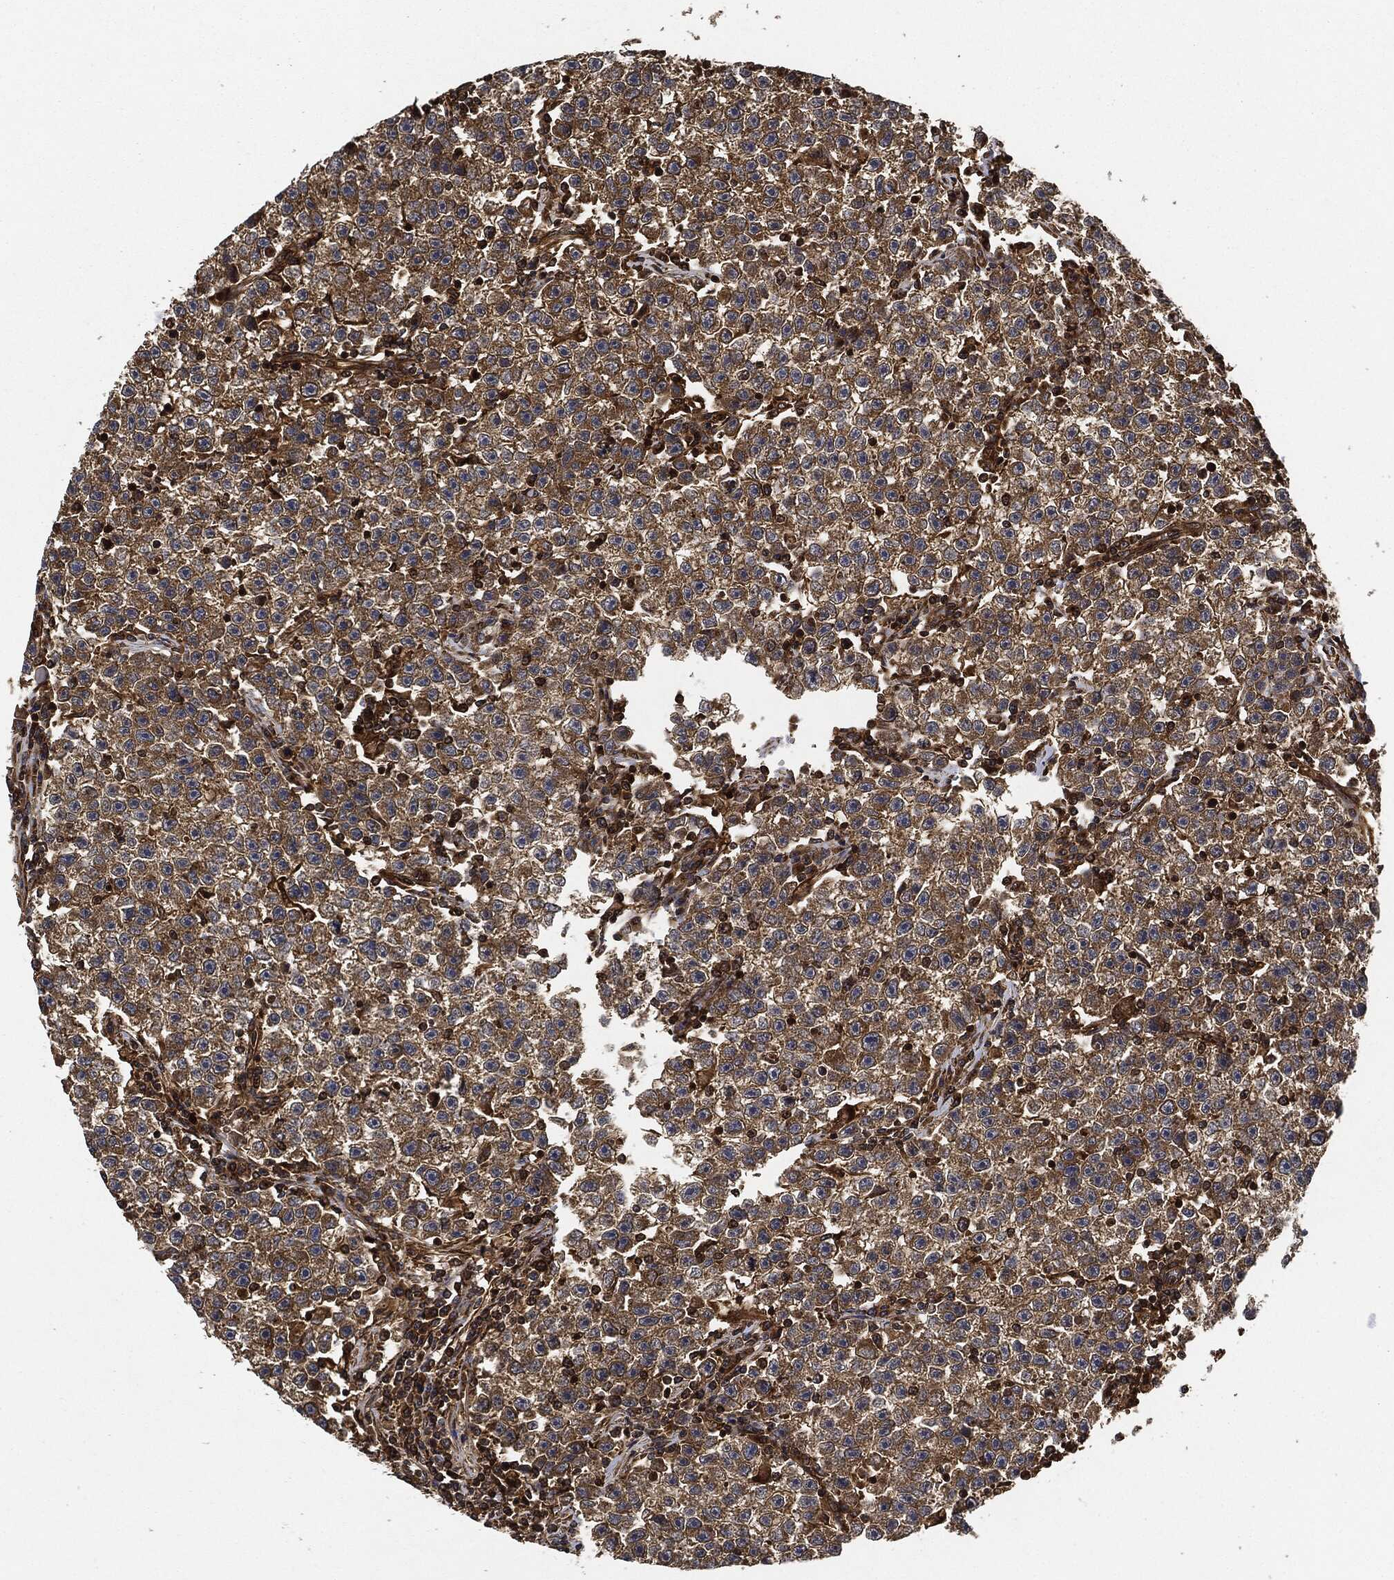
{"staining": {"intensity": "moderate", "quantity": ">75%", "location": "cytoplasmic/membranous"}, "tissue": "testis cancer", "cell_type": "Tumor cells", "image_type": "cancer", "snomed": [{"axis": "morphology", "description": "Seminoma, NOS"}, {"axis": "topography", "description": "Testis"}], "caption": "The histopathology image exhibits immunohistochemical staining of seminoma (testis). There is moderate cytoplasmic/membranous expression is identified in approximately >75% of tumor cells.", "gene": "CEP290", "patient": {"sex": "male", "age": 22}}